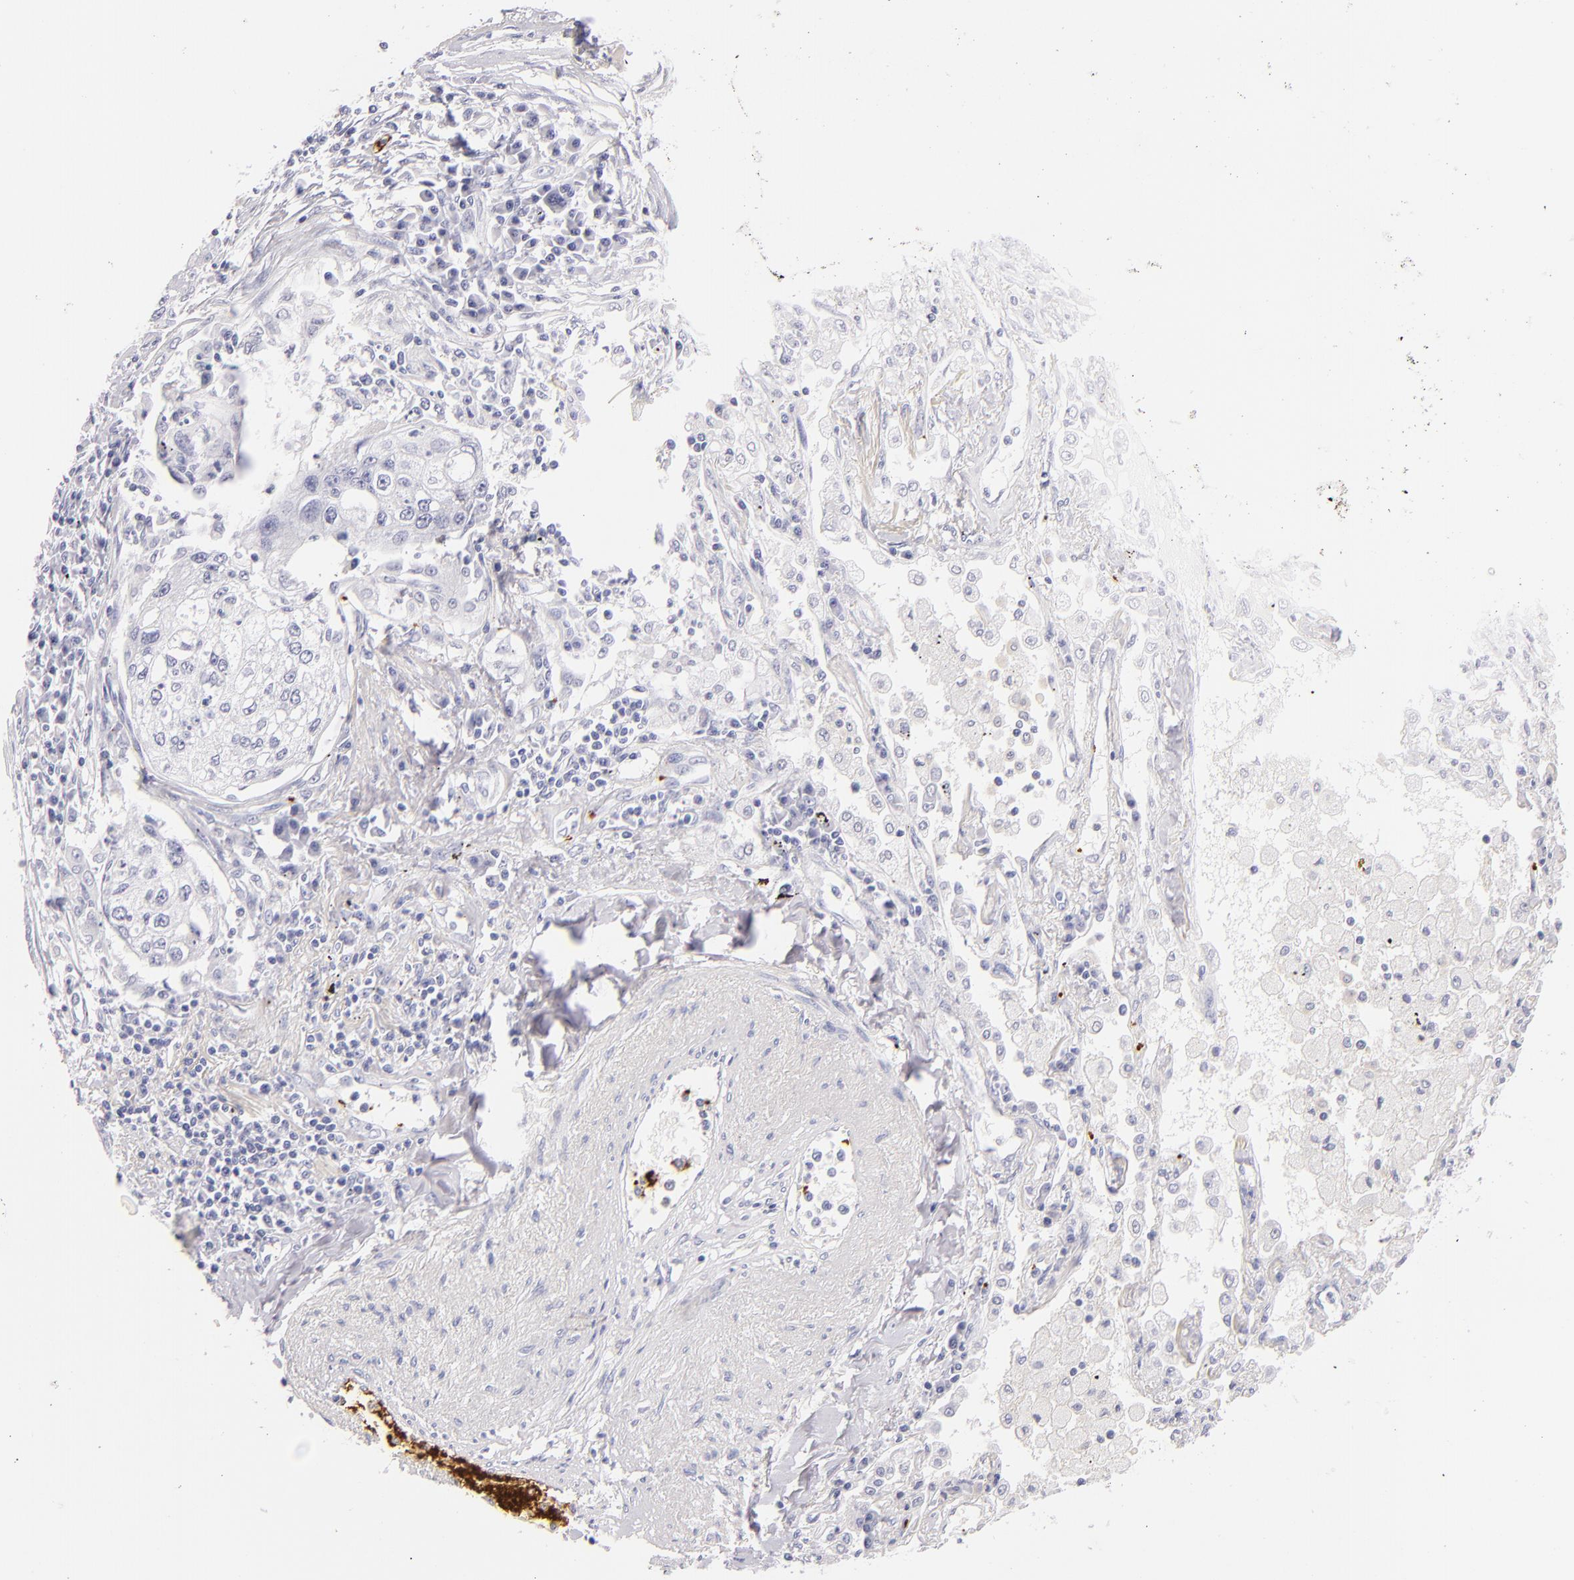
{"staining": {"intensity": "negative", "quantity": "none", "location": "none"}, "tissue": "lung cancer", "cell_type": "Tumor cells", "image_type": "cancer", "snomed": [{"axis": "morphology", "description": "Squamous cell carcinoma, NOS"}, {"axis": "topography", "description": "Lung"}], "caption": "The photomicrograph reveals no staining of tumor cells in lung cancer (squamous cell carcinoma).", "gene": "GP1BA", "patient": {"sex": "male", "age": 75}}